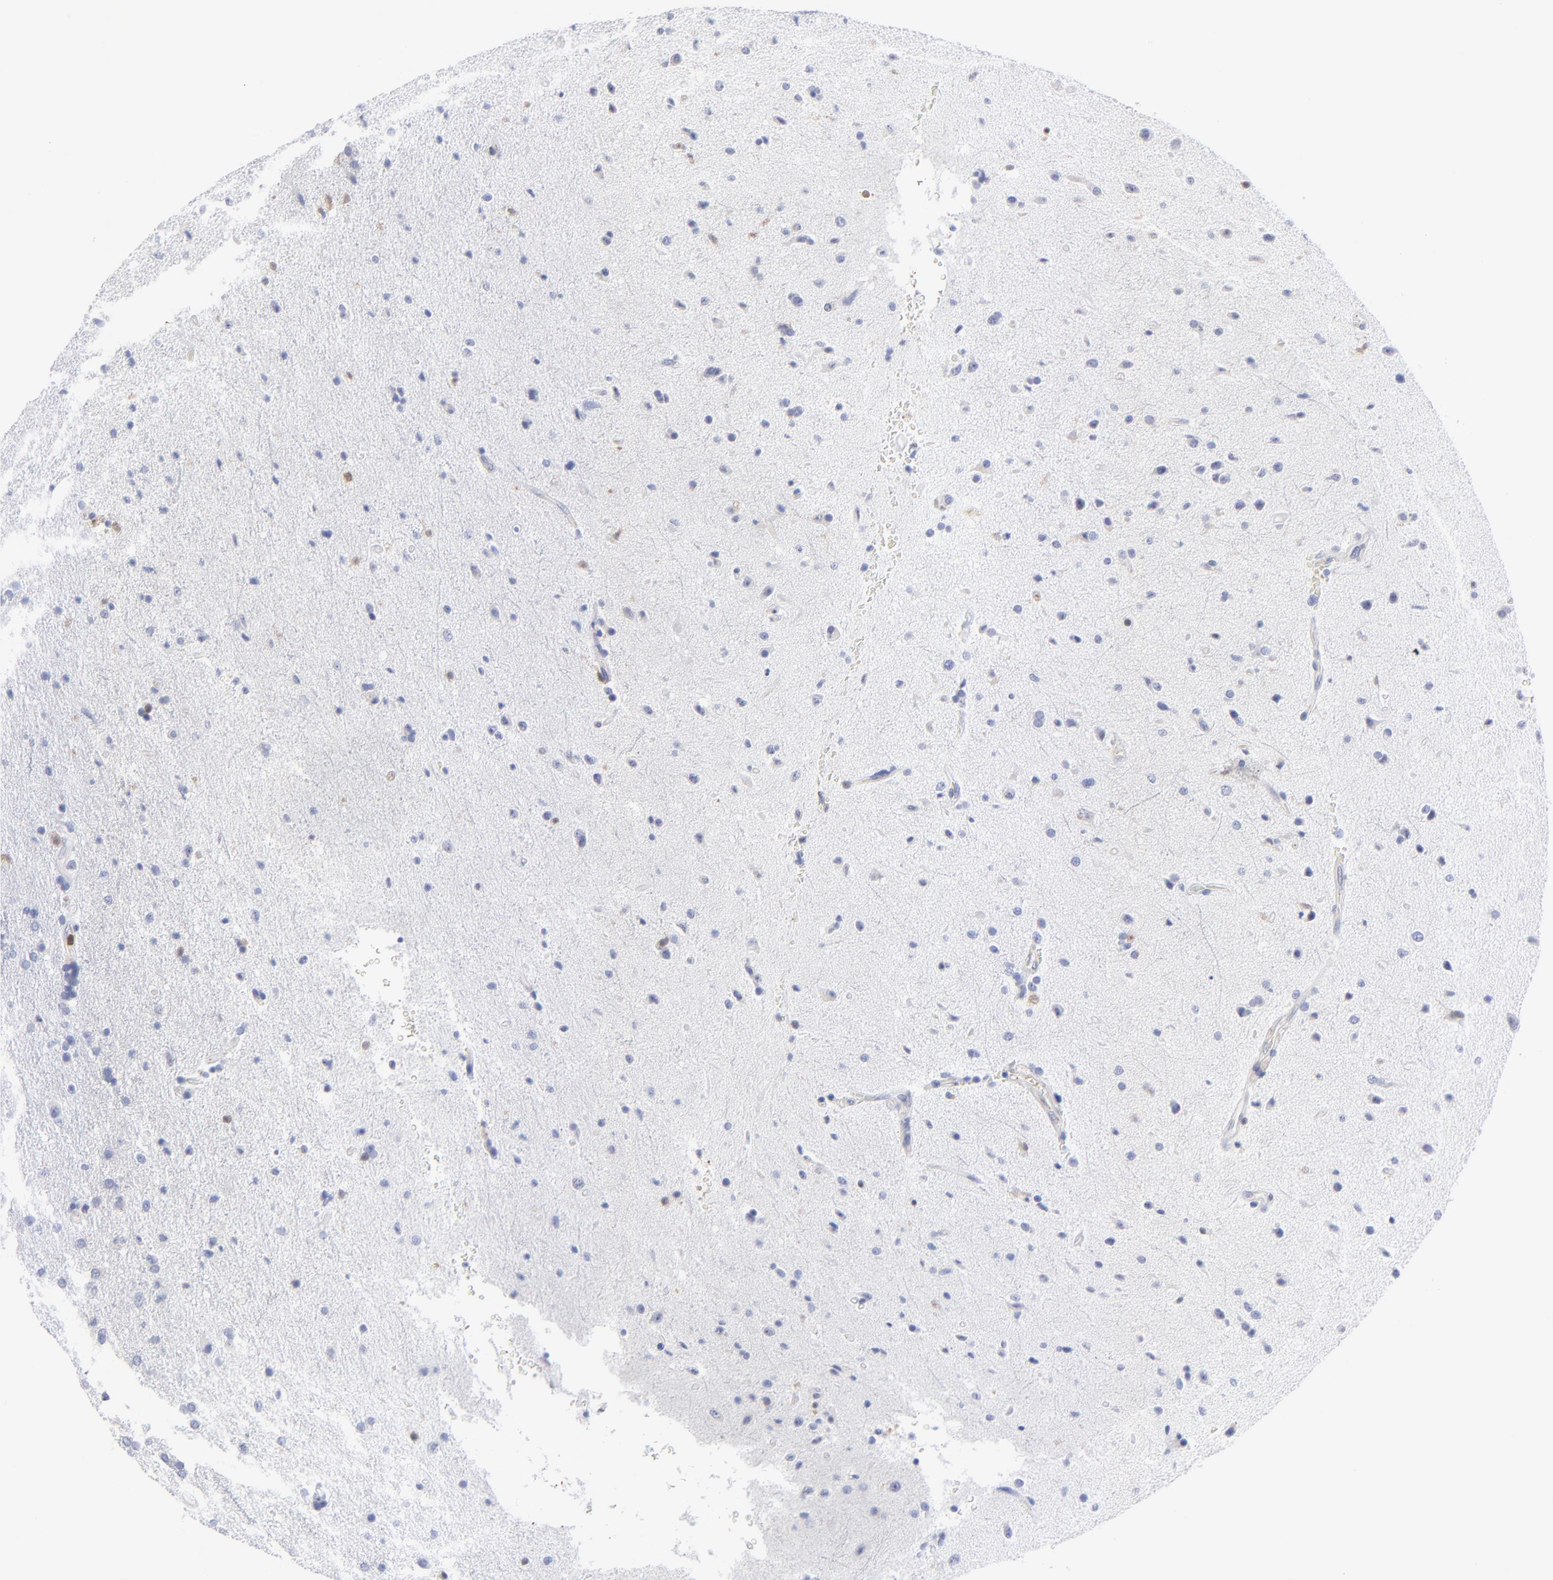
{"staining": {"intensity": "negative", "quantity": "none", "location": "none"}, "tissue": "glioma", "cell_type": "Tumor cells", "image_type": "cancer", "snomed": [{"axis": "morphology", "description": "Glioma, malignant, High grade"}, {"axis": "topography", "description": "Brain"}], "caption": "Tumor cells show no significant protein expression in malignant glioma (high-grade). The staining is performed using DAB brown chromogen with nuclei counter-stained in using hematoxylin.", "gene": "TBXT", "patient": {"sex": "male", "age": 33}}